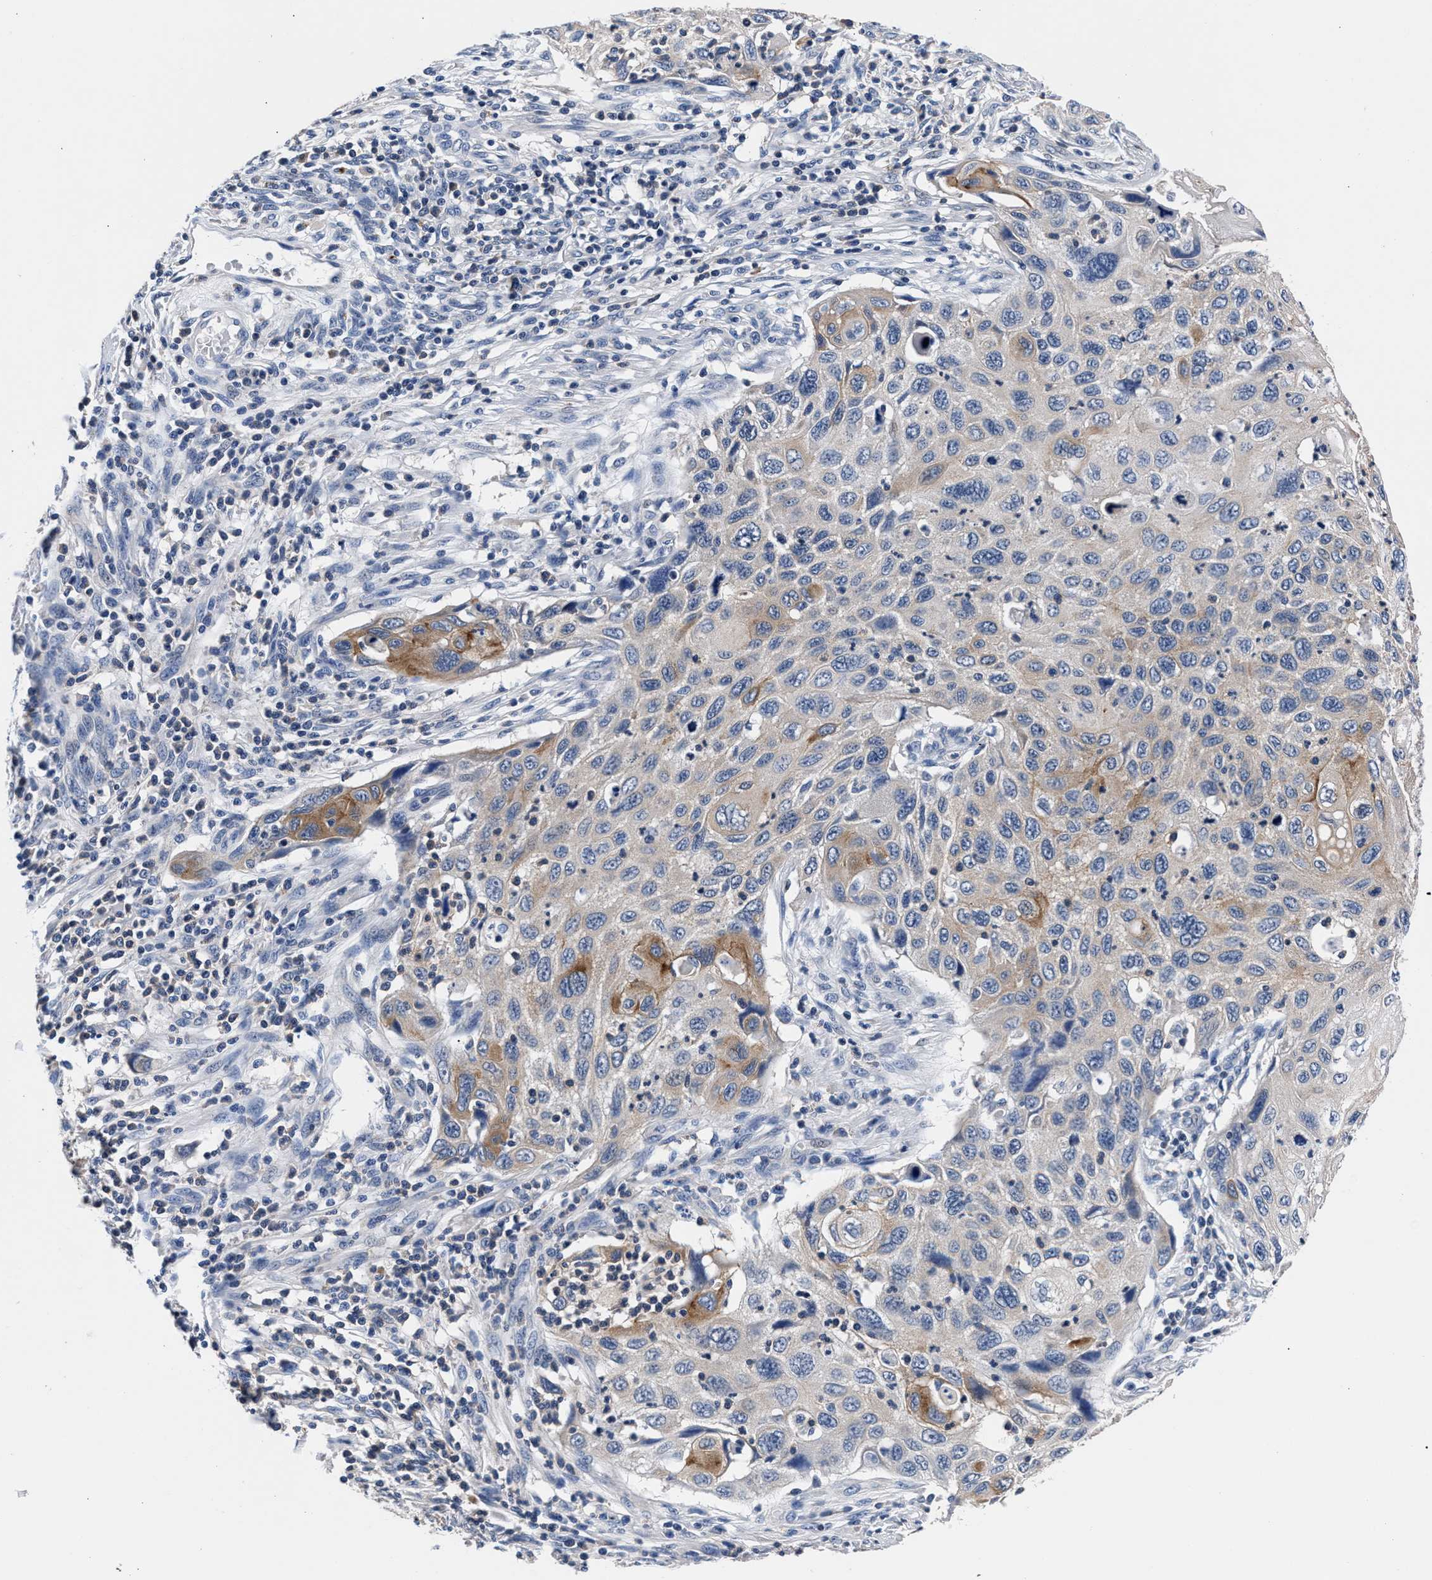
{"staining": {"intensity": "weak", "quantity": "<25%", "location": "cytoplasmic/membranous"}, "tissue": "cervical cancer", "cell_type": "Tumor cells", "image_type": "cancer", "snomed": [{"axis": "morphology", "description": "Squamous cell carcinoma, NOS"}, {"axis": "topography", "description": "Cervix"}], "caption": "A high-resolution image shows immunohistochemistry (IHC) staining of cervical cancer (squamous cell carcinoma), which displays no significant expression in tumor cells.", "gene": "PHF24", "patient": {"sex": "female", "age": 70}}